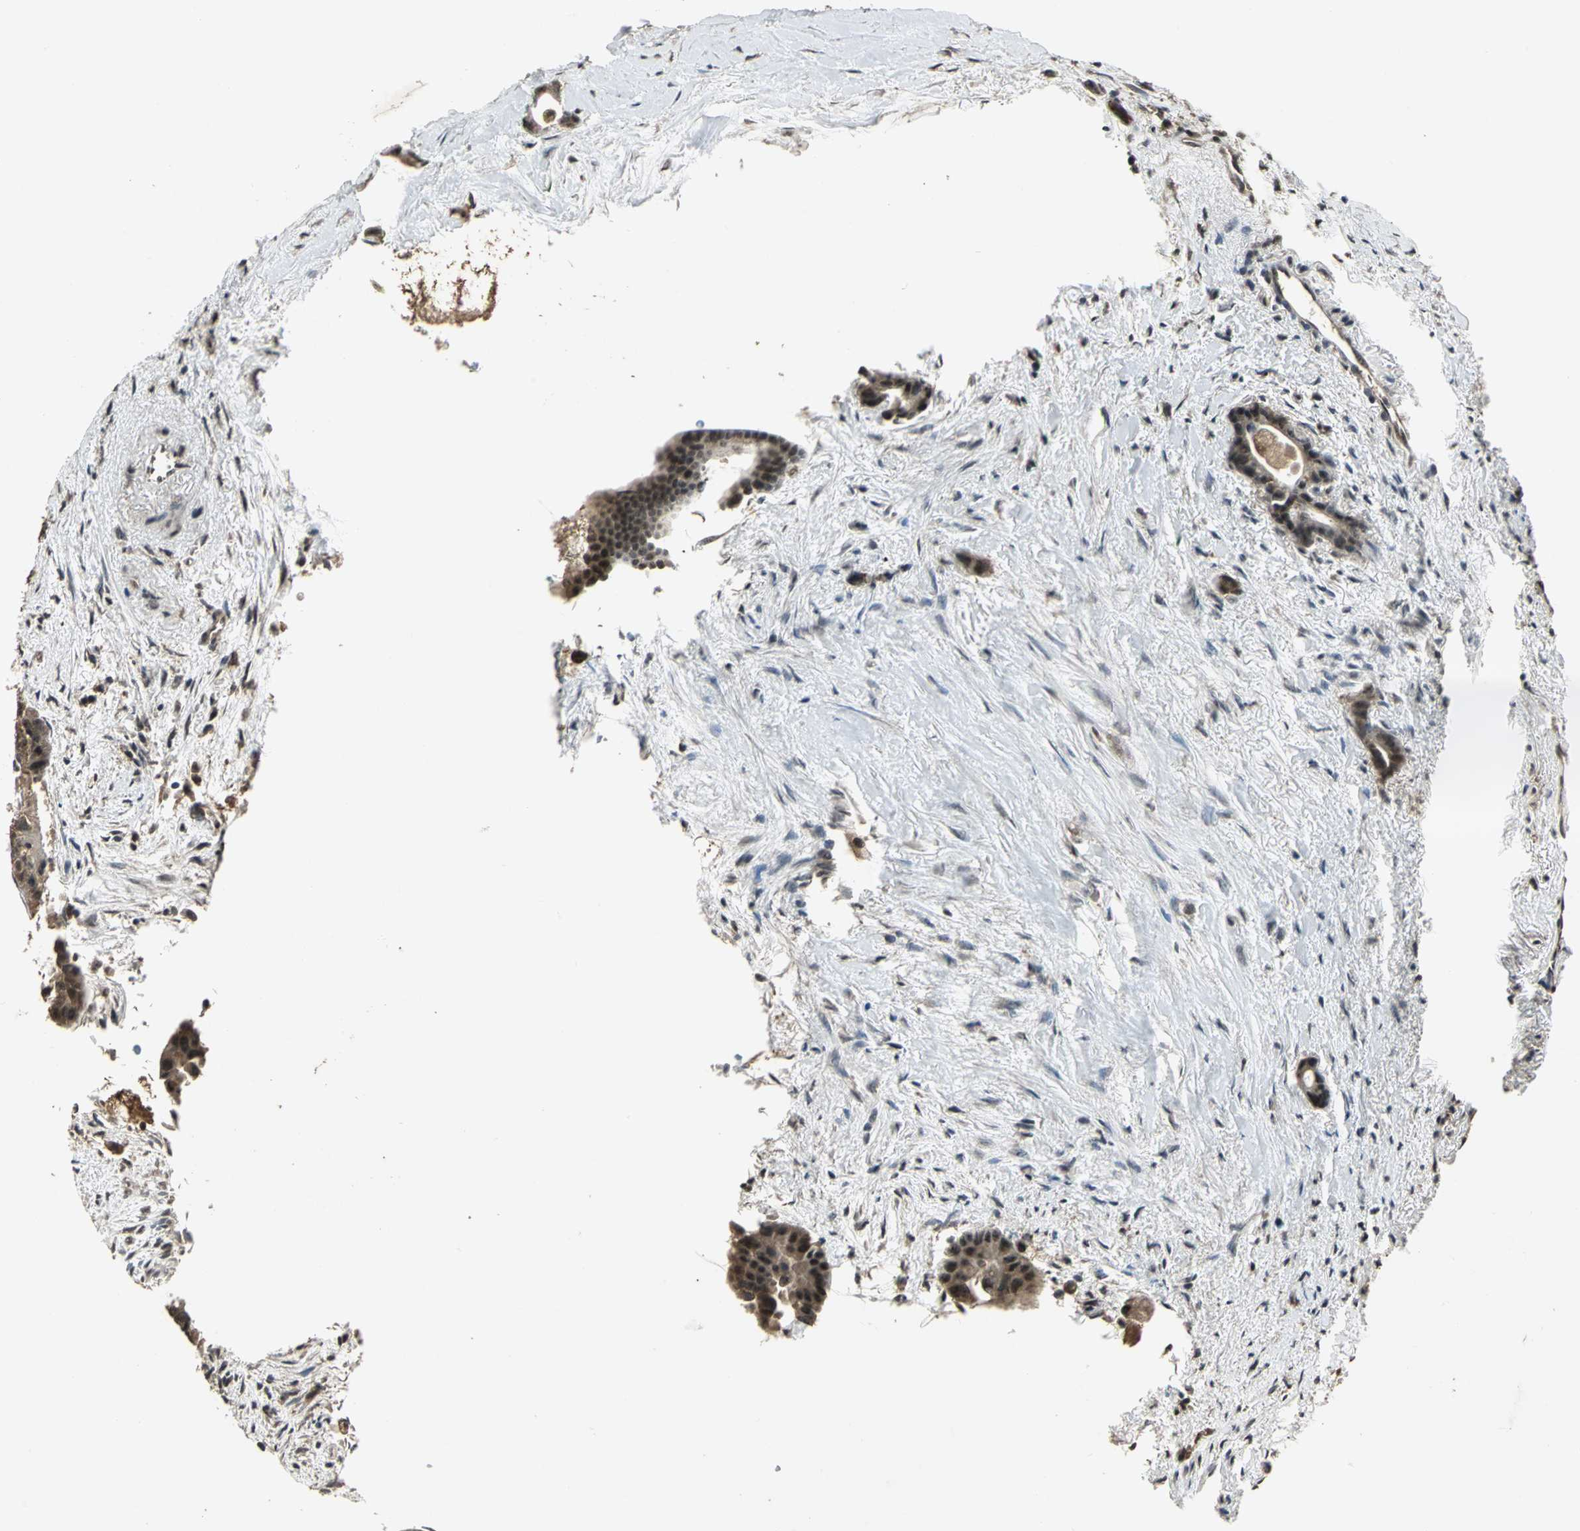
{"staining": {"intensity": "moderate", "quantity": "25%-75%", "location": "cytoplasmic/membranous"}, "tissue": "liver cancer", "cell_type": "Tumor cells", "image_type": "cancer", "snomed": [{"axis": "morphology", "description": "Cholangiocarcinoma"}, {"axis": "topography", "description": "Liver"}], "caption": "Cholangiocarcinoma (liver) stained for a protein shows moderate cytoplasmic/membranous positivity in tumor cells.", "gene": "UCHL5", "patient": {"sex": "female", "age": 55}}